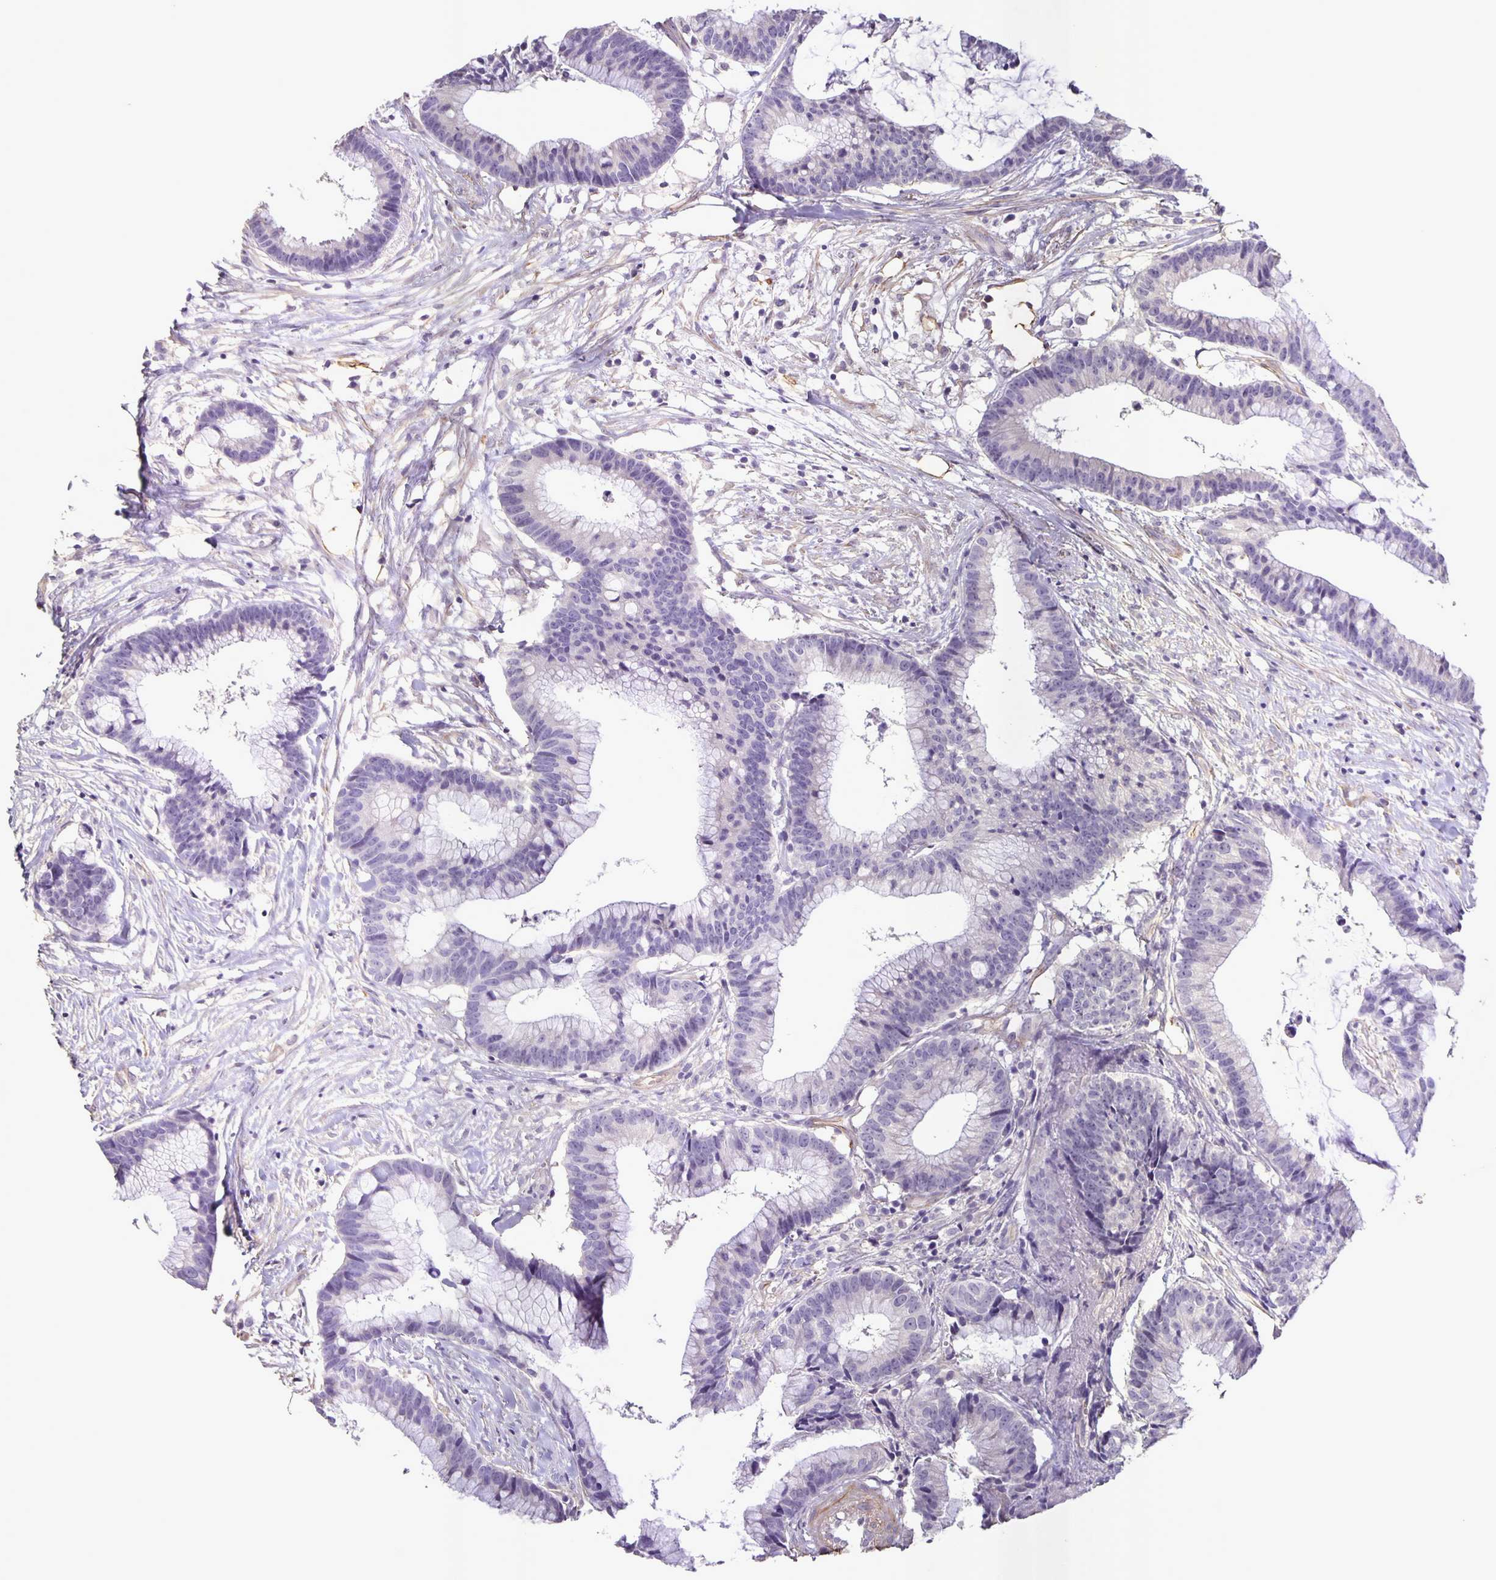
{"staining": {"intensity": "negative", "quantity": "none", "location": "none"}, "tissue": "colorectal cancer", "cell_type": "Tumor cells", "image_type": "cancer", "snomed": [{"axis": "morphology", "description": "Adenocarcinoma, NOS"}, {"axis": "topography", "description": "Colon"}], "caption": "A photomicrograph of colorectal cancer stained for a protein reveals no brown staining in tumor cells.", "gene": "SRCIN1", "patient": {"sex": "female", "age": 78}}